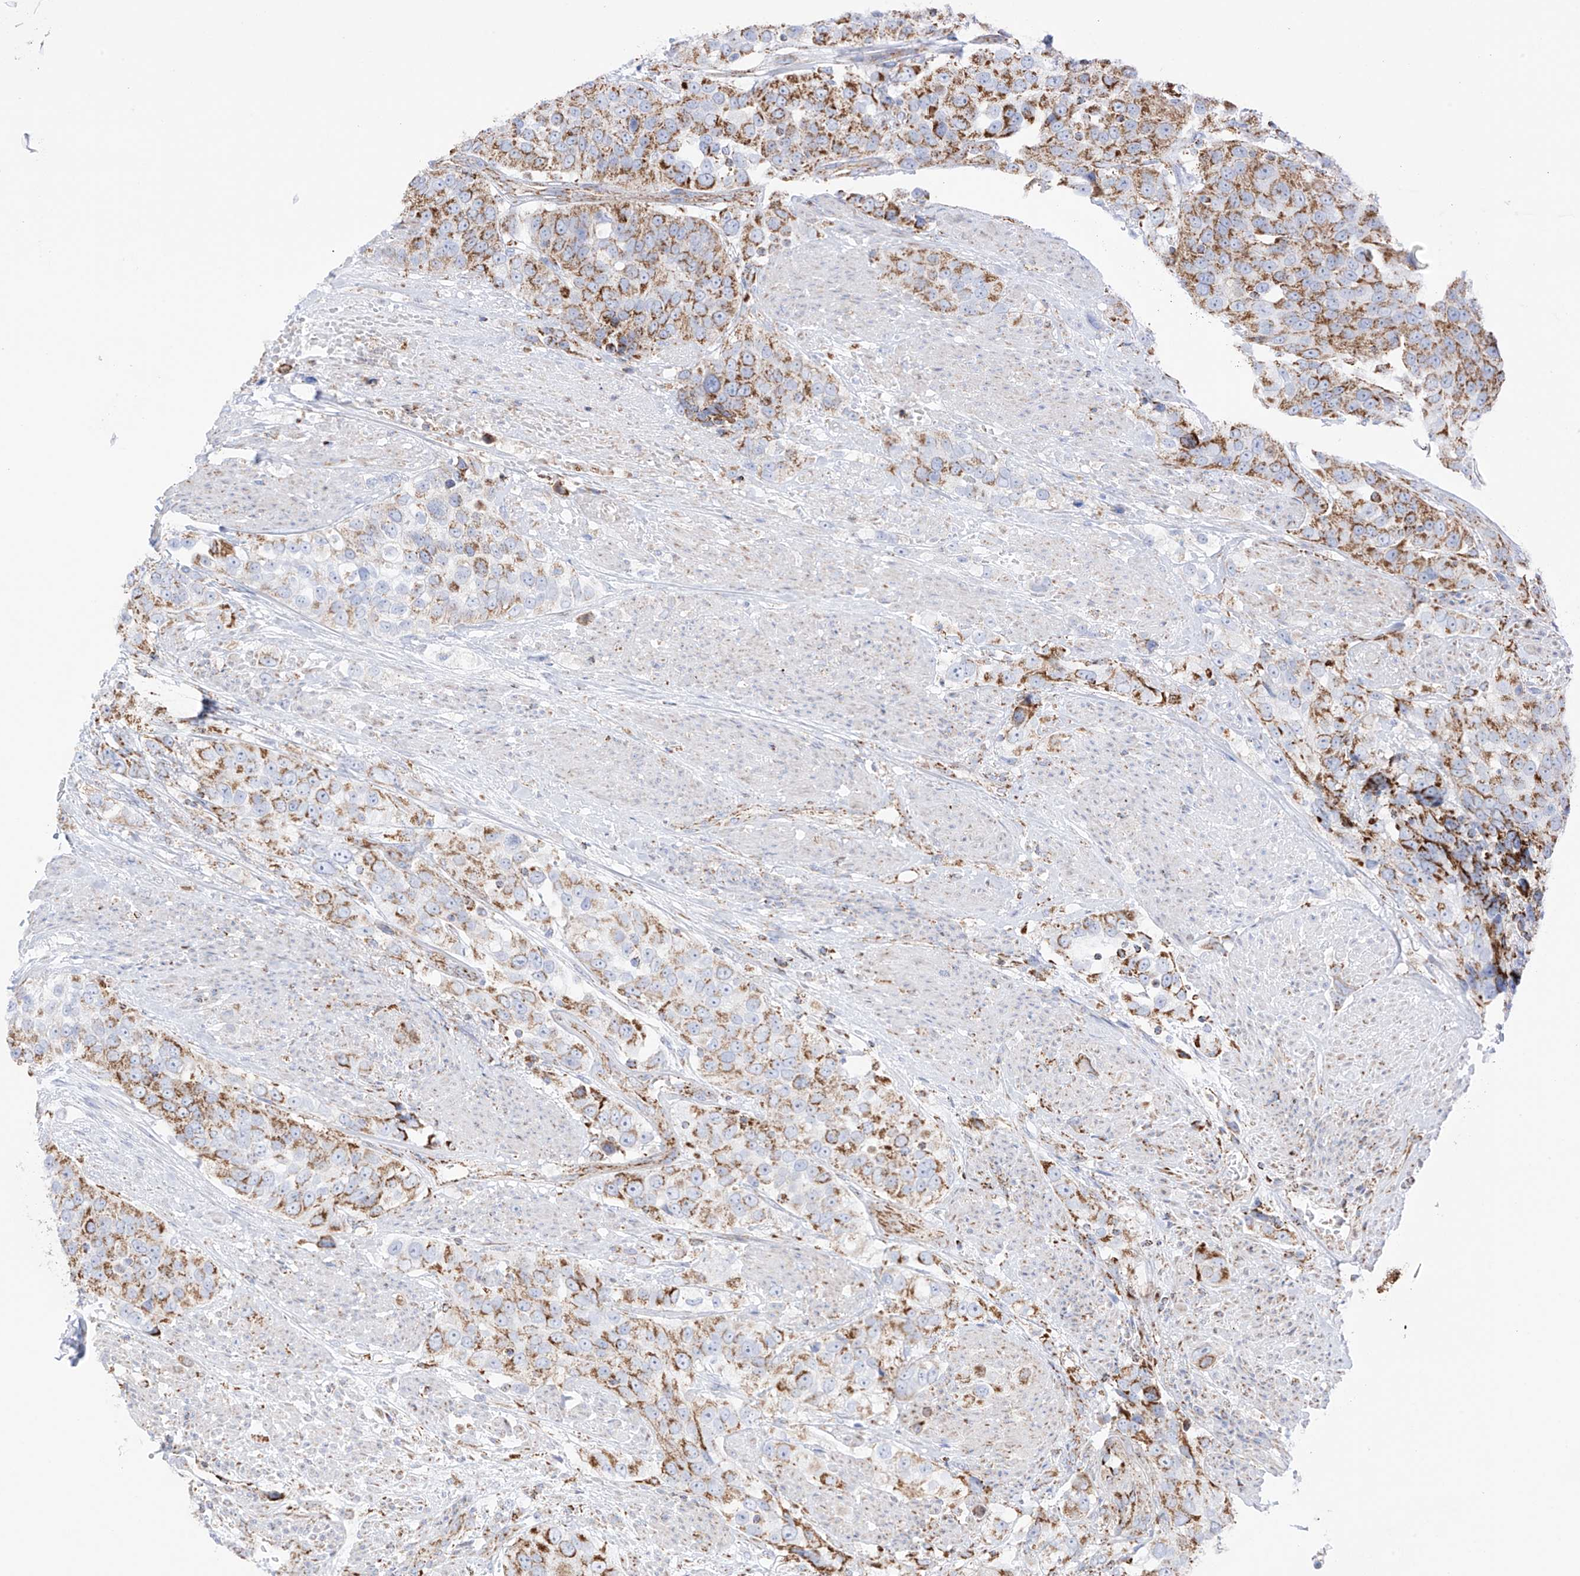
{"staining": {"intensity": "moderate", "quantity": ">75%", "location": "cytoplasmic/membranous"}, "tissue": "urothelial cancer", "cell_type": "Tumor cells", "image_type": "cancer", "snomed": [{"axis": "morphology", "description": "Urothelial carcinoma, High grade"}, {"axis": "topography", "description": "Urinary bladder"}], "caption": "Immunohistochemical staining of high-grade urothelial carcinoma displays medium levels of moderate cytoplasmic/membranous protein positivity in approximately >75% of tumor cells. The staining was performed using DAB (3,3'-diaminobenzidine), with brown indicating positive protein expression. Nuclei are stained blue with hematoxylin.", "gene": "XKR3", "patient": {"sex": "female", "age": 80}}